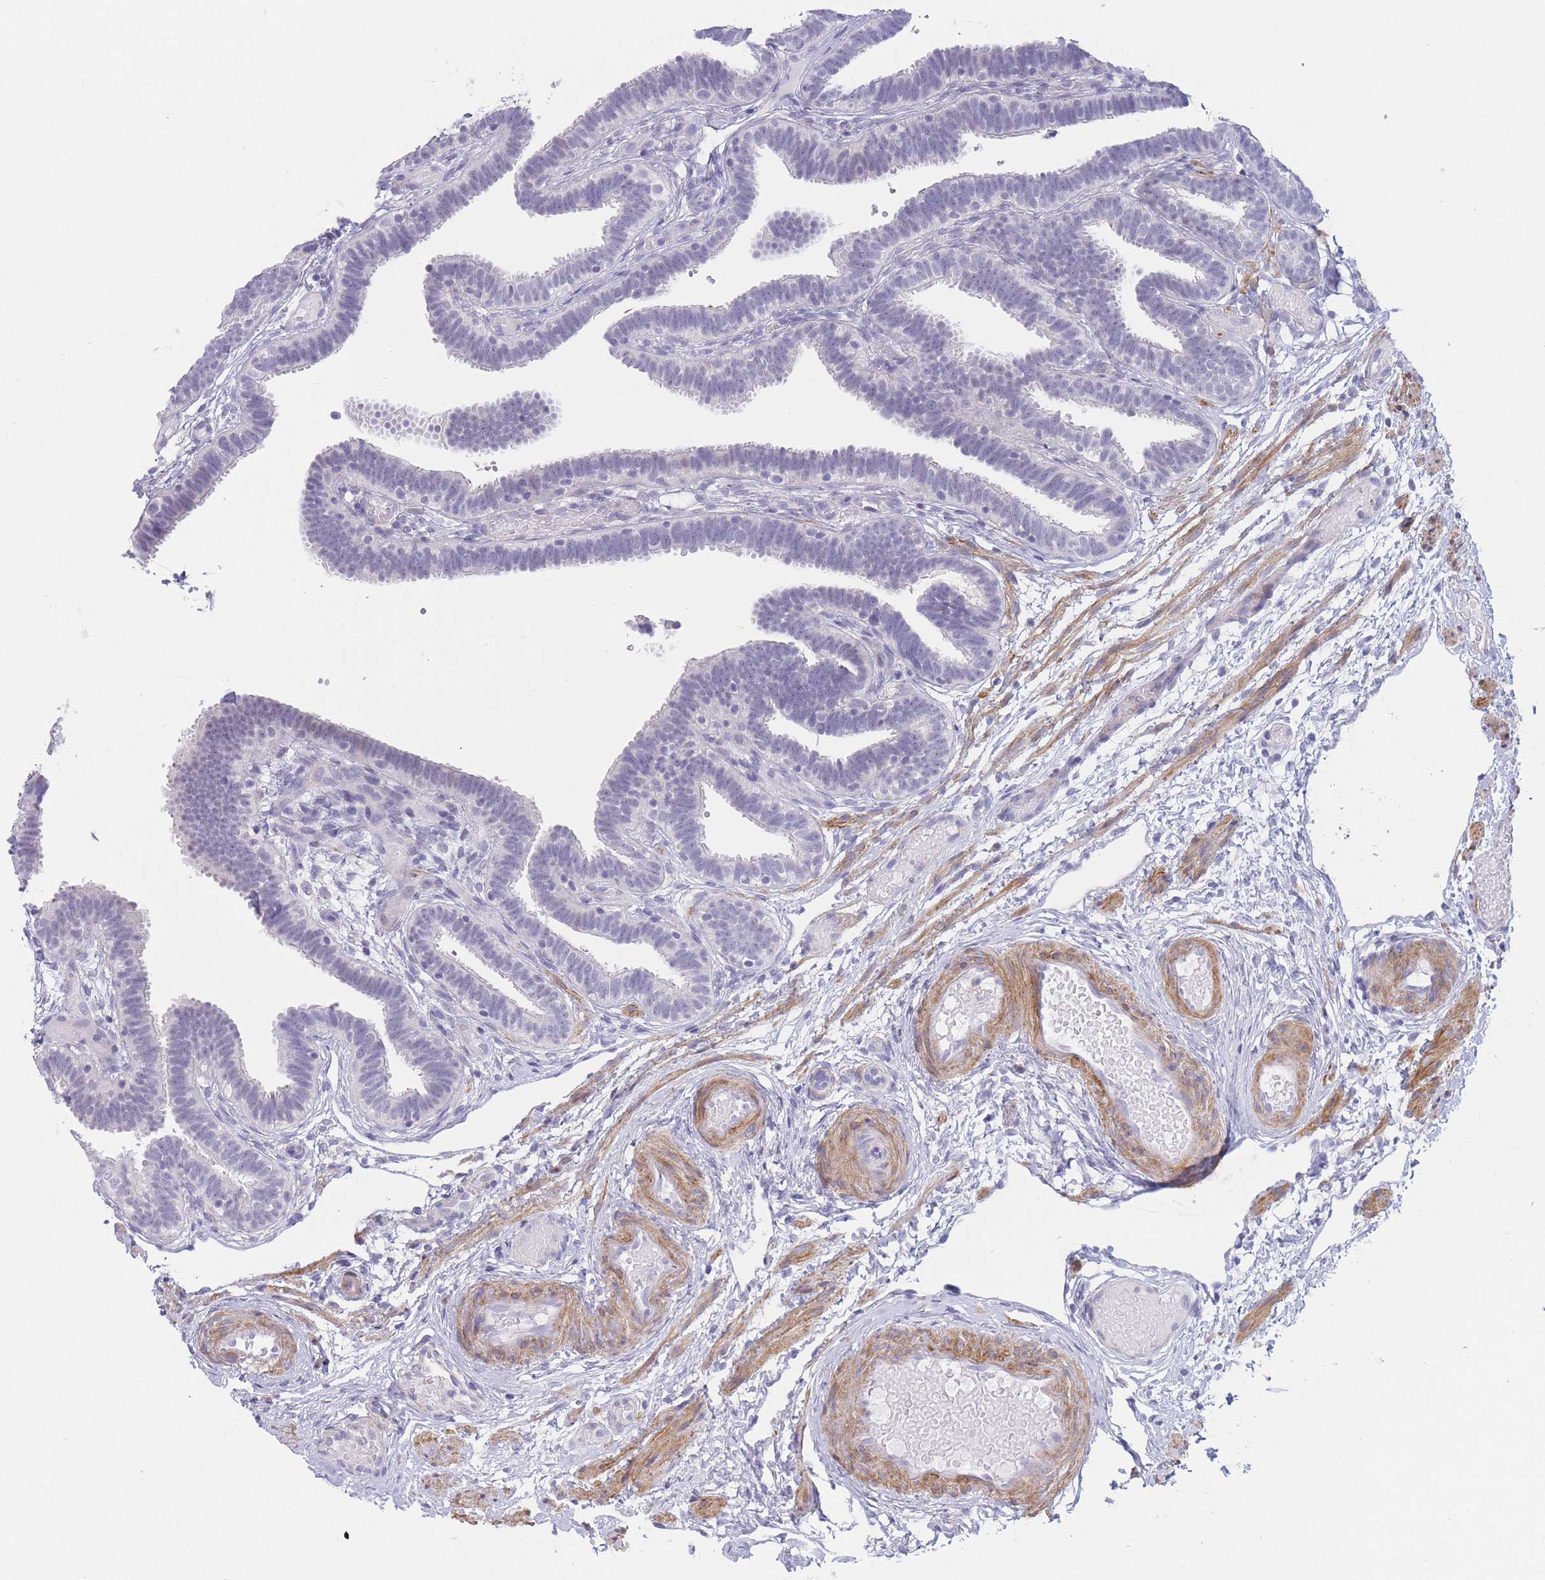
{"staining": {"intensity": "negative", "quantity": "none", "location": "none"}, "tissue": "fallopian tube", "cell_type": "Glandular cells", "image_type": "normal", "snomed": [{"axis": "morphology", "description": "Normal tissue, NOS"}, {"axis": "topography", "description": "Fallopian tube"}], "caption": "Glandular cells show no significant protein staining in benign fallopian tube. (DAB (3,3'-diaminobenzidine) immunohistochemistry with hematoxylin counter stain).", "gene": "ASAP3", "patient": {"sex": "female", "age": 37}}